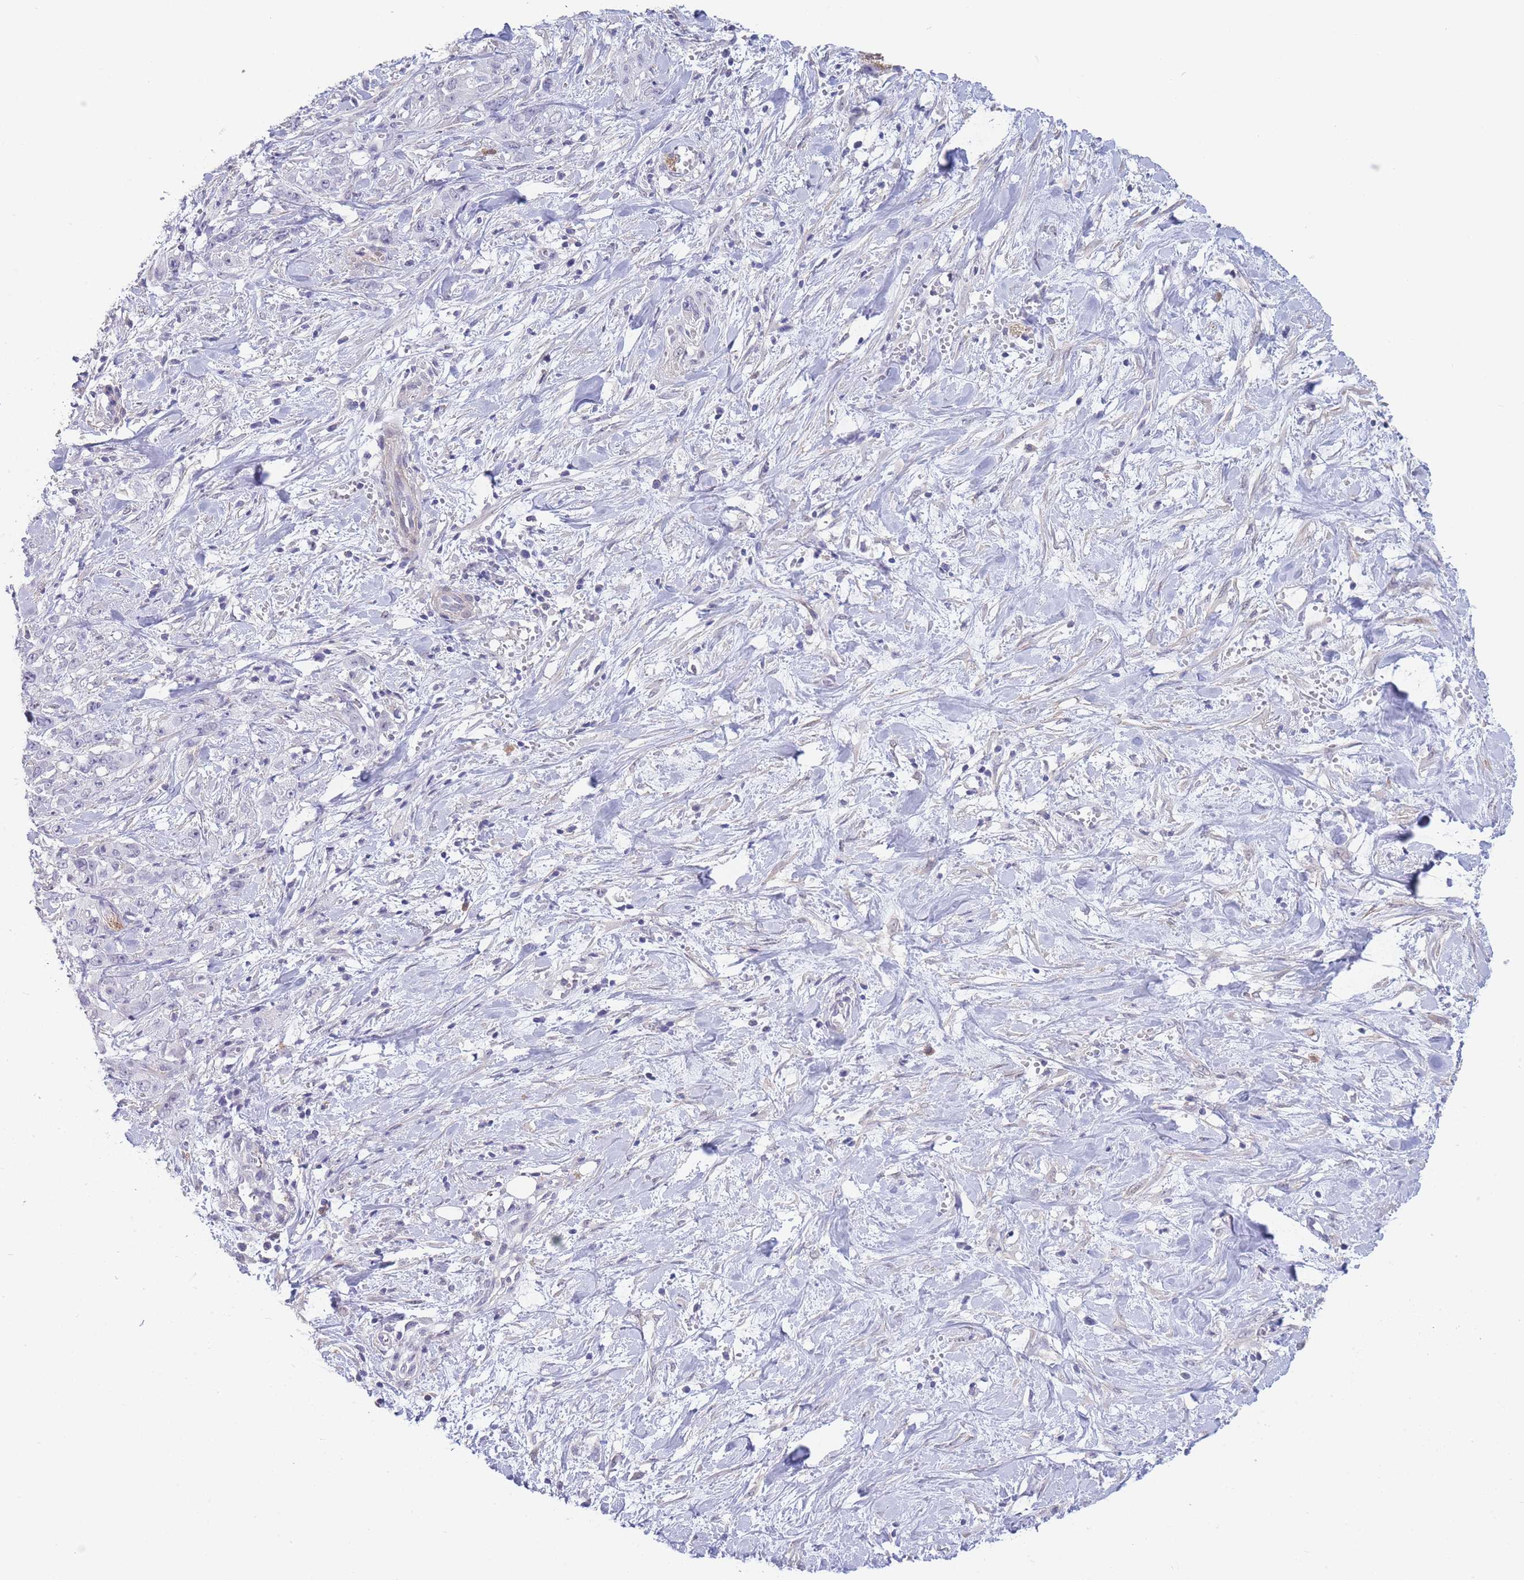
{"staining": {"intensity": "negative", "quantity": "none", "location": "none"}, "tissue": "stomach cancer", "cell_type": "Tumor cells", "image_type": "cancer", "snomed": [{"axis": "morphology", "description": "Adenocarcinoma, NOS"}, {"axis": "topography", "description": "Stomach, upper"}], "caption": "Histopathology image shows no significant protein positivity in tumor cells of stomach adenocarcinoma.", "gene": "ASAP3", "patient": {"sex": "male", "age": 62}}